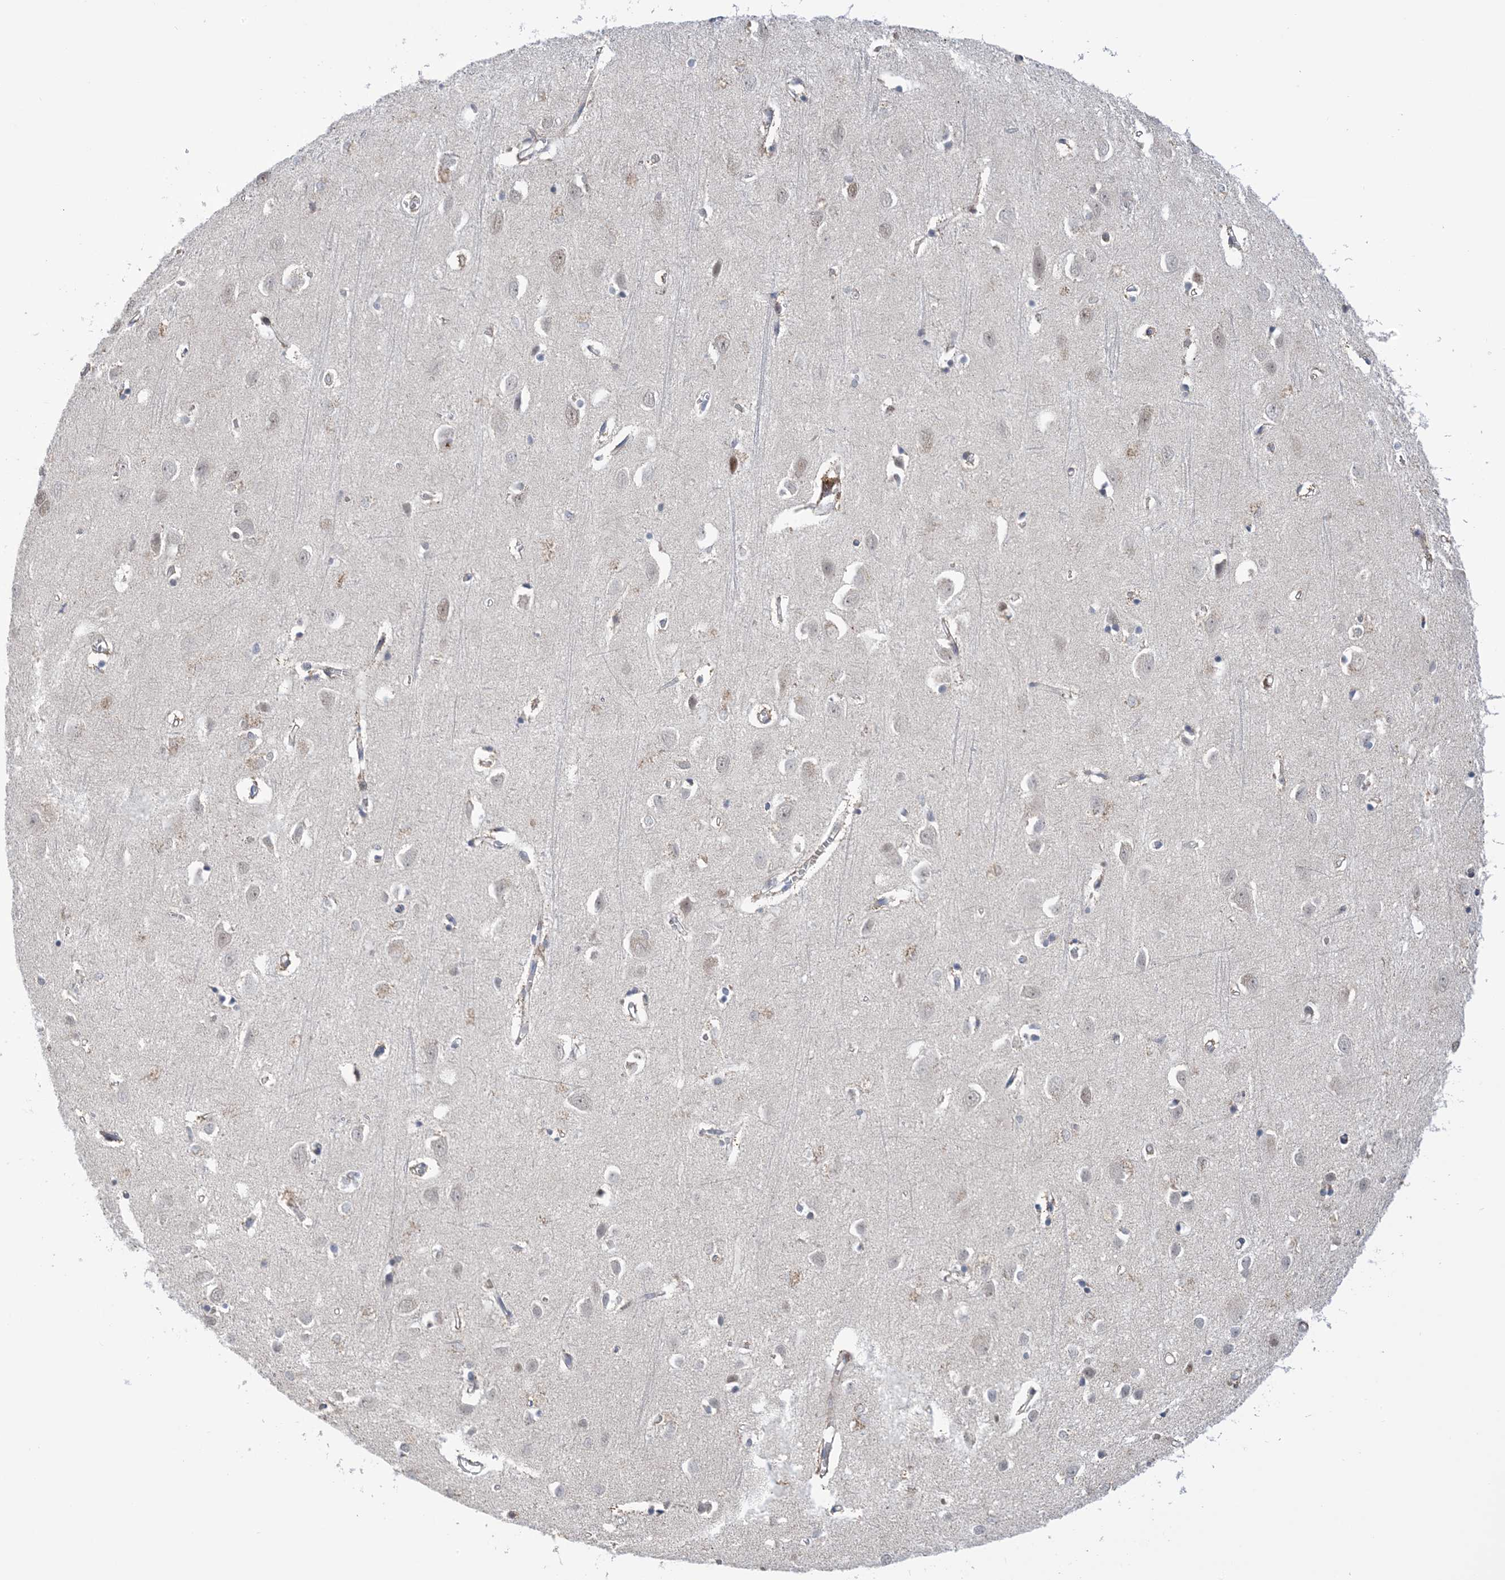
{"staining": {"intensity": "negative", "quantity": "none", "location": "none"}, "tissue": "cerebral cortex", "cell_type": "Endothelial cells", "image_type": "normal", "snomed": [{"axis": "morphology", "description": "Normal tissue, NOS"}, {"axis": "topography", "description": "Cerebral cortex"}], "caption": "Micrograph shows no protein positivity in endothelial cells of unremarkable cerebral cortex.", "gene": "ZNF8", "patient": {"sex": "female", "age": 64}}